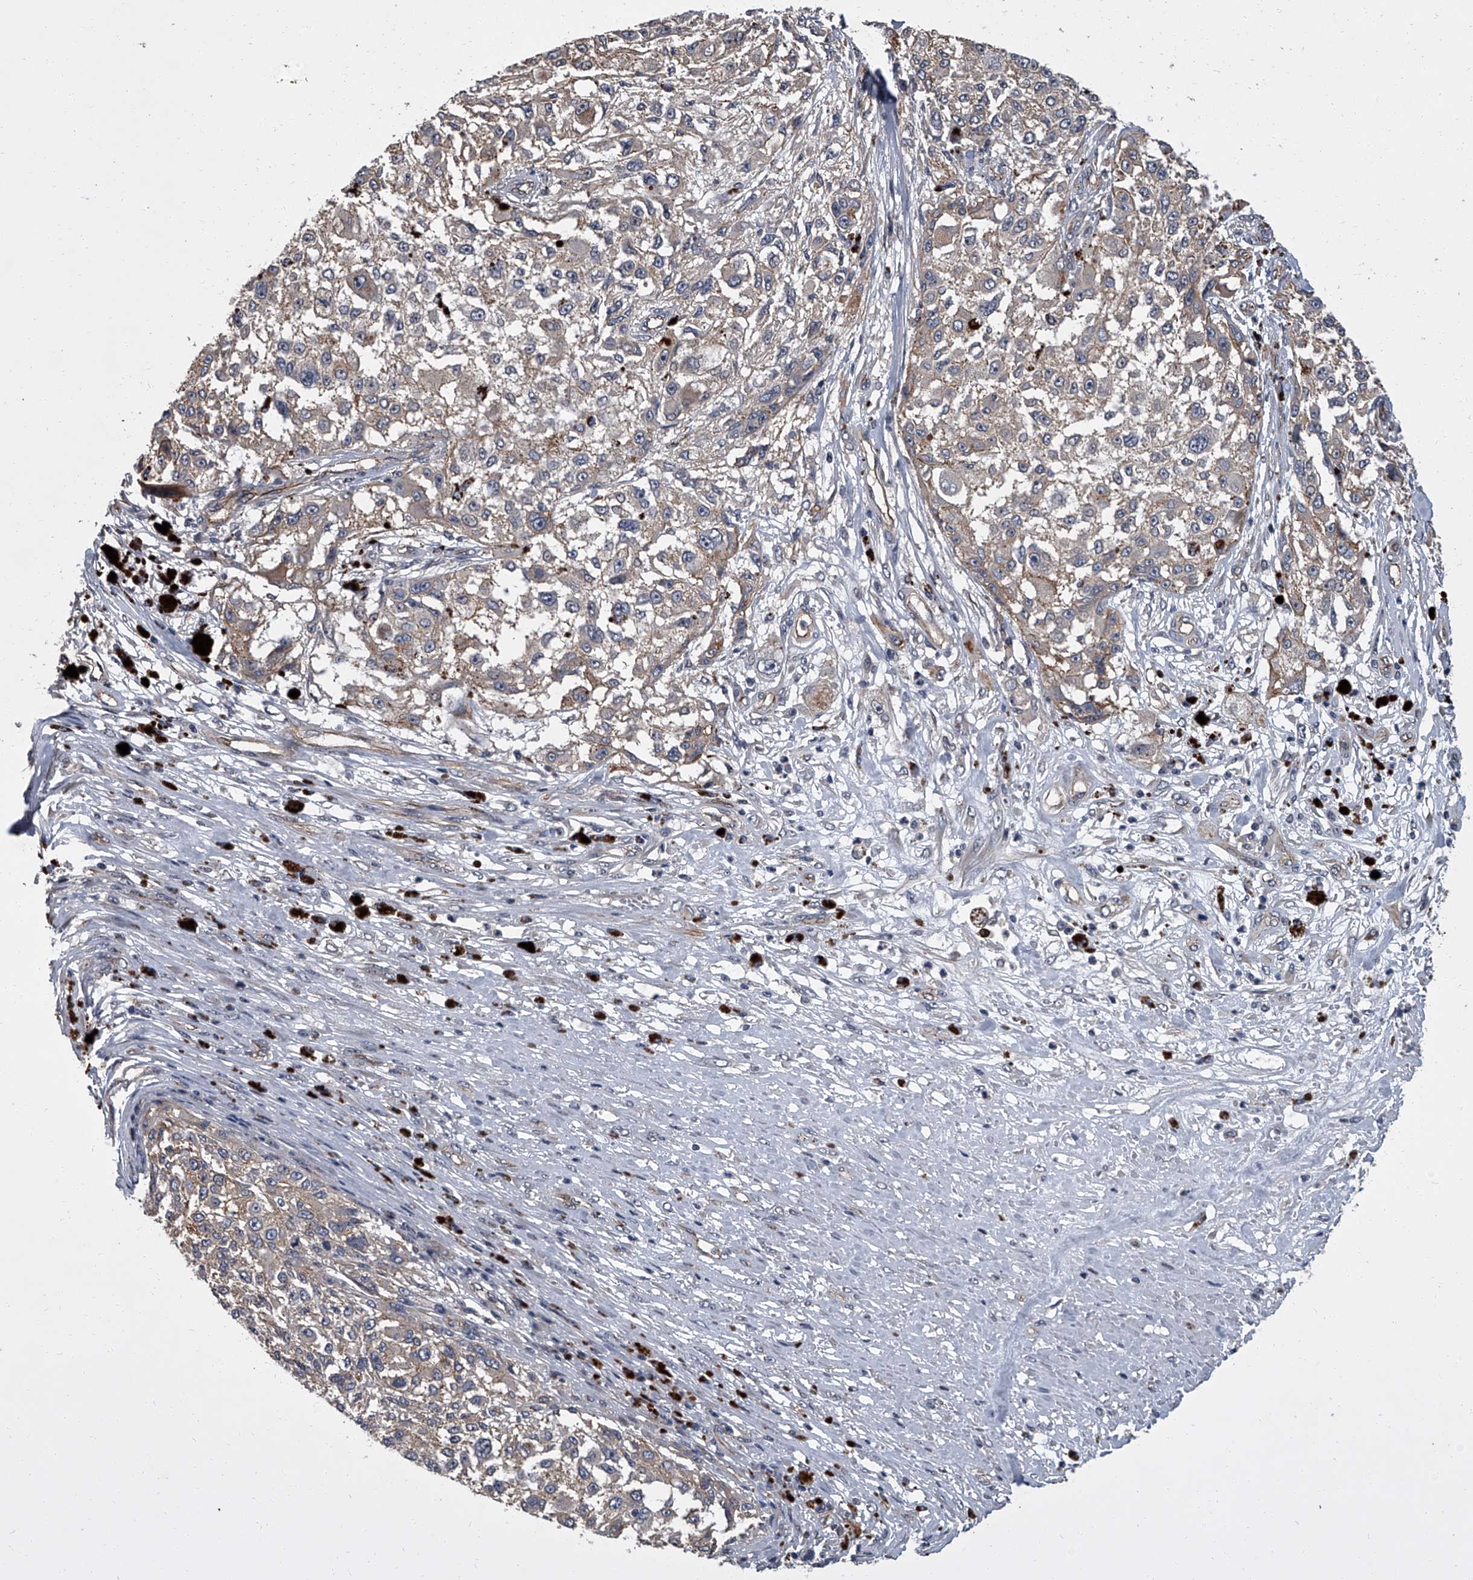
{"staining": {"intensity": "weak", "quantity": "<25%", "location": "cytoplasmic/membranous"}, "tissue": "melanoma", "cell_type": "Tumor cells", "image_type": "cancer", "snomed": [{"axis": "morphology", "description": "Necrosis, NOS"}, {"axis": "morphology", "description": "Malignant melanoma, NOS"}, {"axis": "topography", "description": "Skin"}], "caption": "This image is of malignant melanoma stained with IHC to label a protein in brown with the nuclei are counter-stained blue. There is no positivity in tumor cells.", "gene": "SIRT4", "patient": {"sex": "female", "age": 87}}